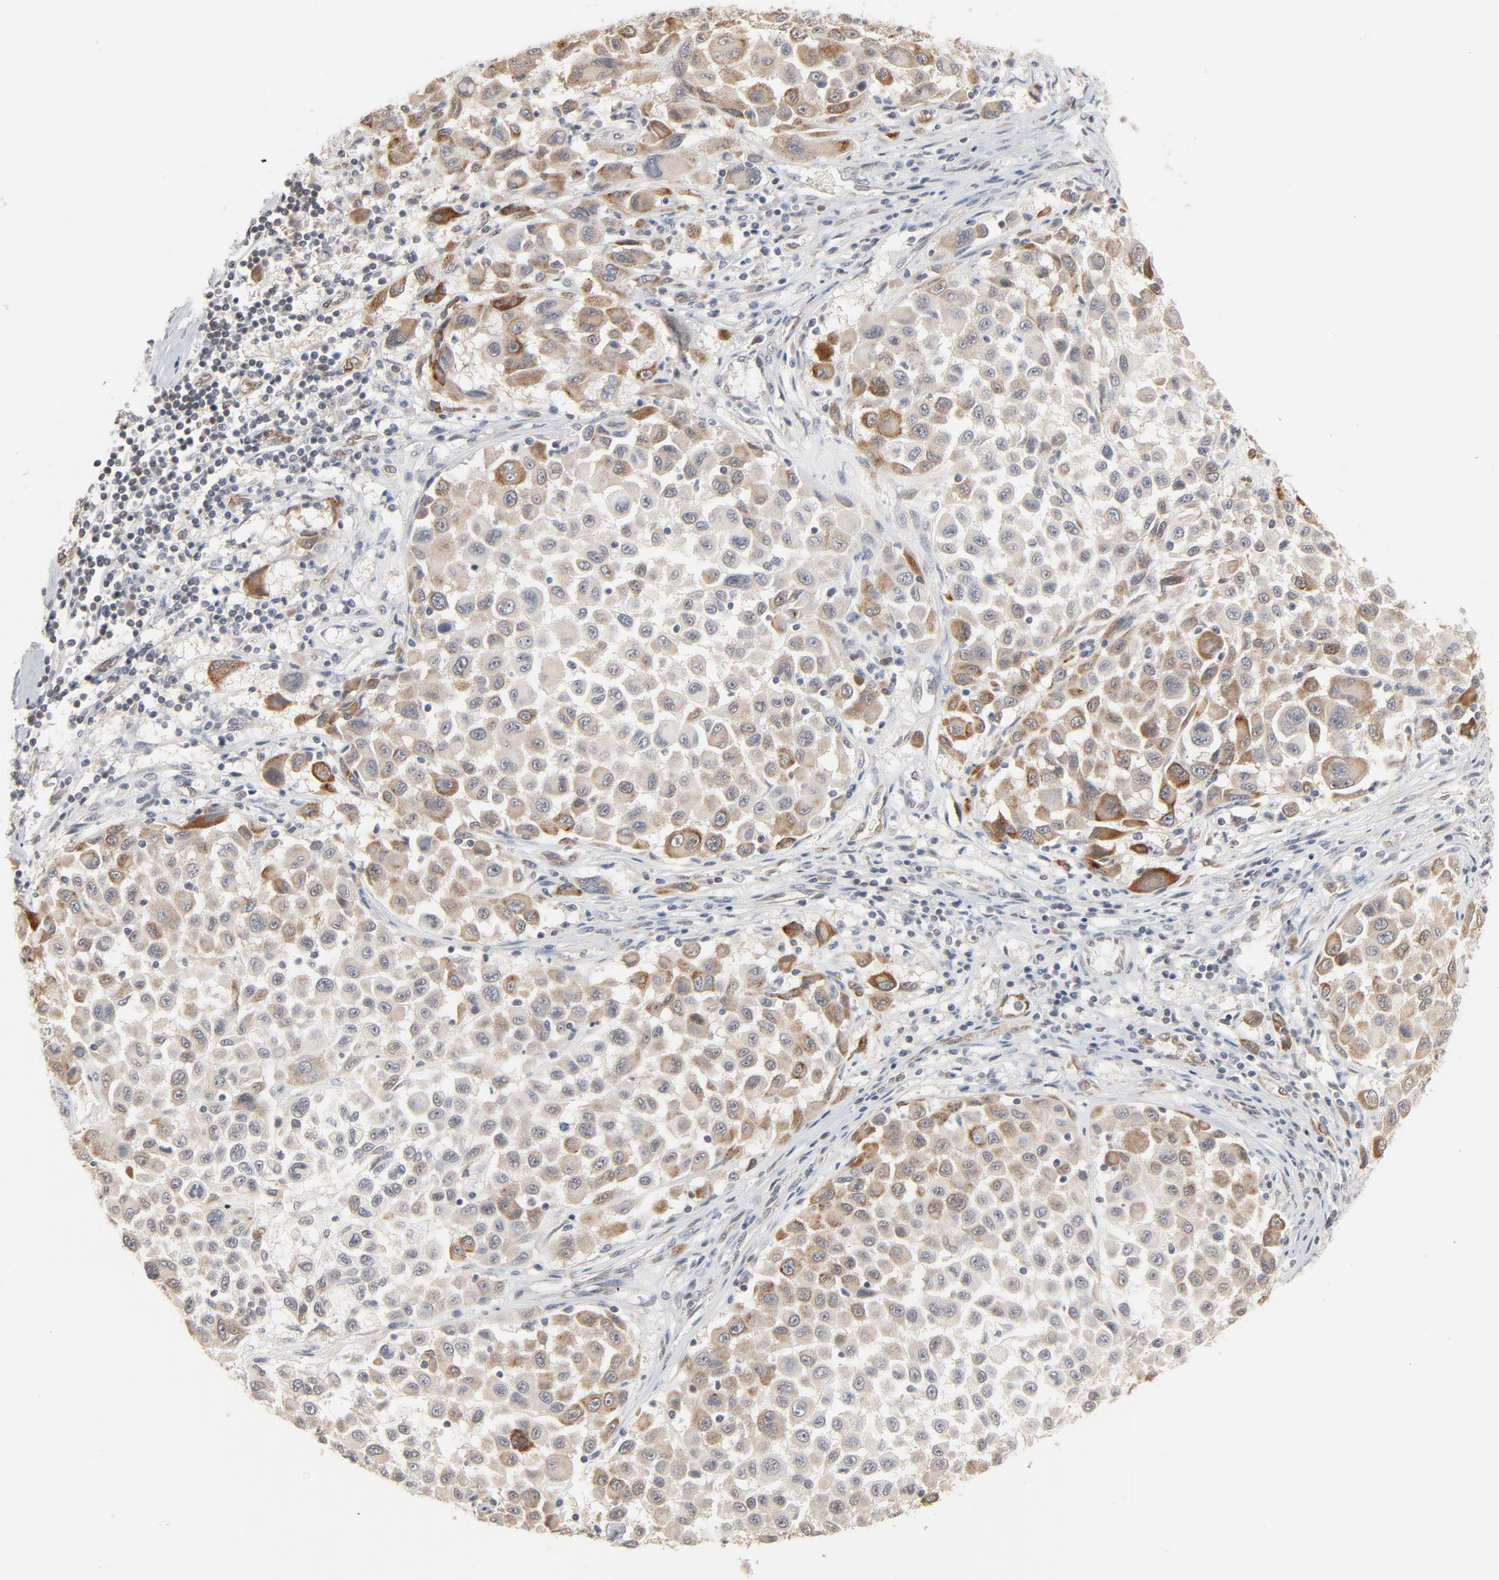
{"staining": {"intensity": "moderate", "quantity": "25%-75%", "location": "cytoplasmic/membranous"}, "tissue": "melanoma", "cell_type": "Tumor cells", "image_type": "cancer", "snomed": [{"axis": "morphology", "description": "Malignant melanoma, Metastatic site"}, {"axis": "topography", "description": "Lymph node"}], "caption": "Melanoma tissue displays moderate cytoplasmic/membranous positivity in about 25%-75% of tumor cells (DAB (3,3'-diaminobenzidine) = brown stain, brightfield microscopy at high magnification).", "gene": "ITPR3", "patient": {"sex": "male", "age": 61}}